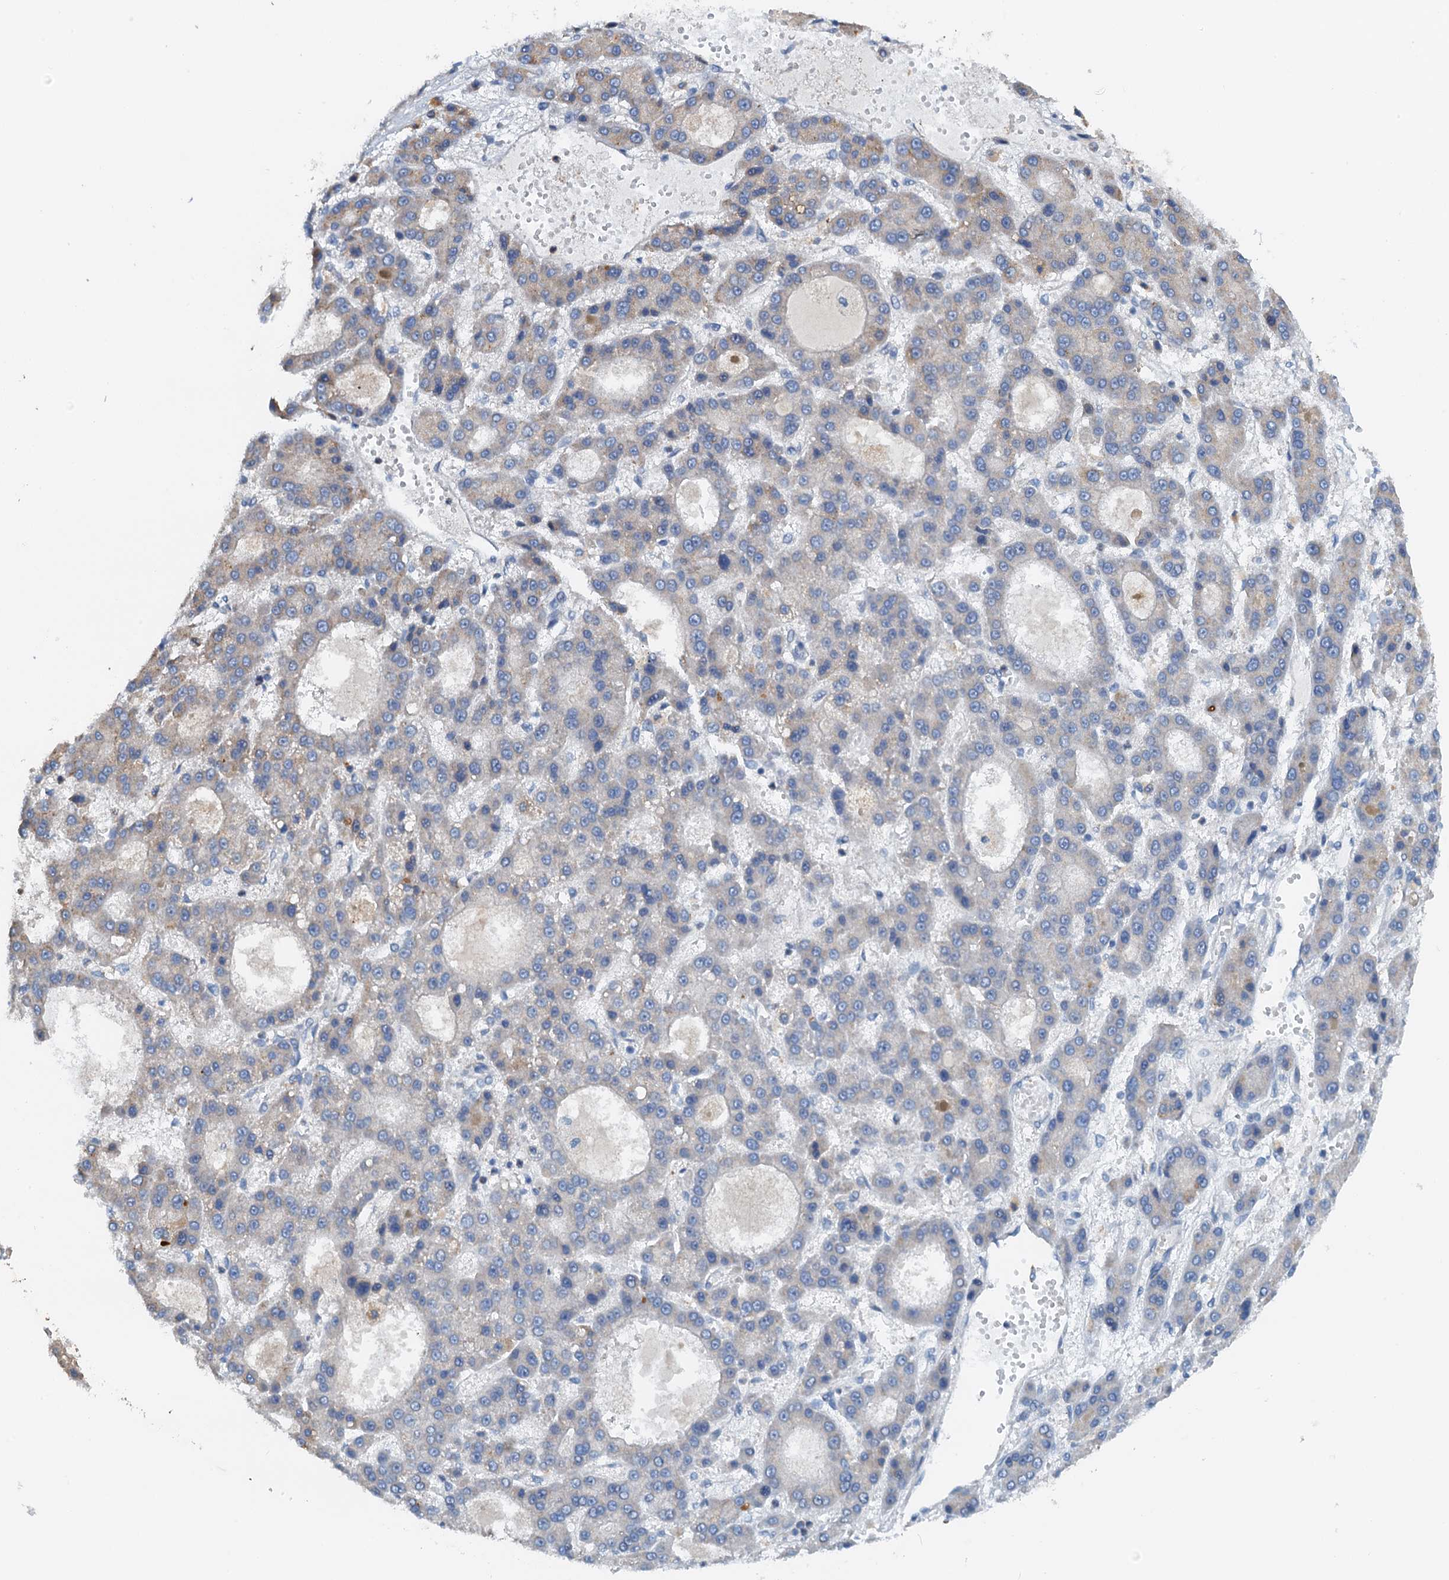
{"staining": {"intensity": "negative", "quantity": "none", "location": "none"}, "tissue": "liver cancer", "cell_type": "Tumor cells", "image_type": "cancer", "snomed": [{"axis": "morphology", "description": "Carcinoma, Hepatocellular, NOS"}, {"axis": "topography", "description": "Liver"}], "caption": "High magnification brightfield microscopy of liver cancer stained with DAB (brown) and counterstained with hematoxylin (blue): tumor cells show no significant staining.", "gene": "ZNF606", "patient": {"sex": "male", "age": 70}}